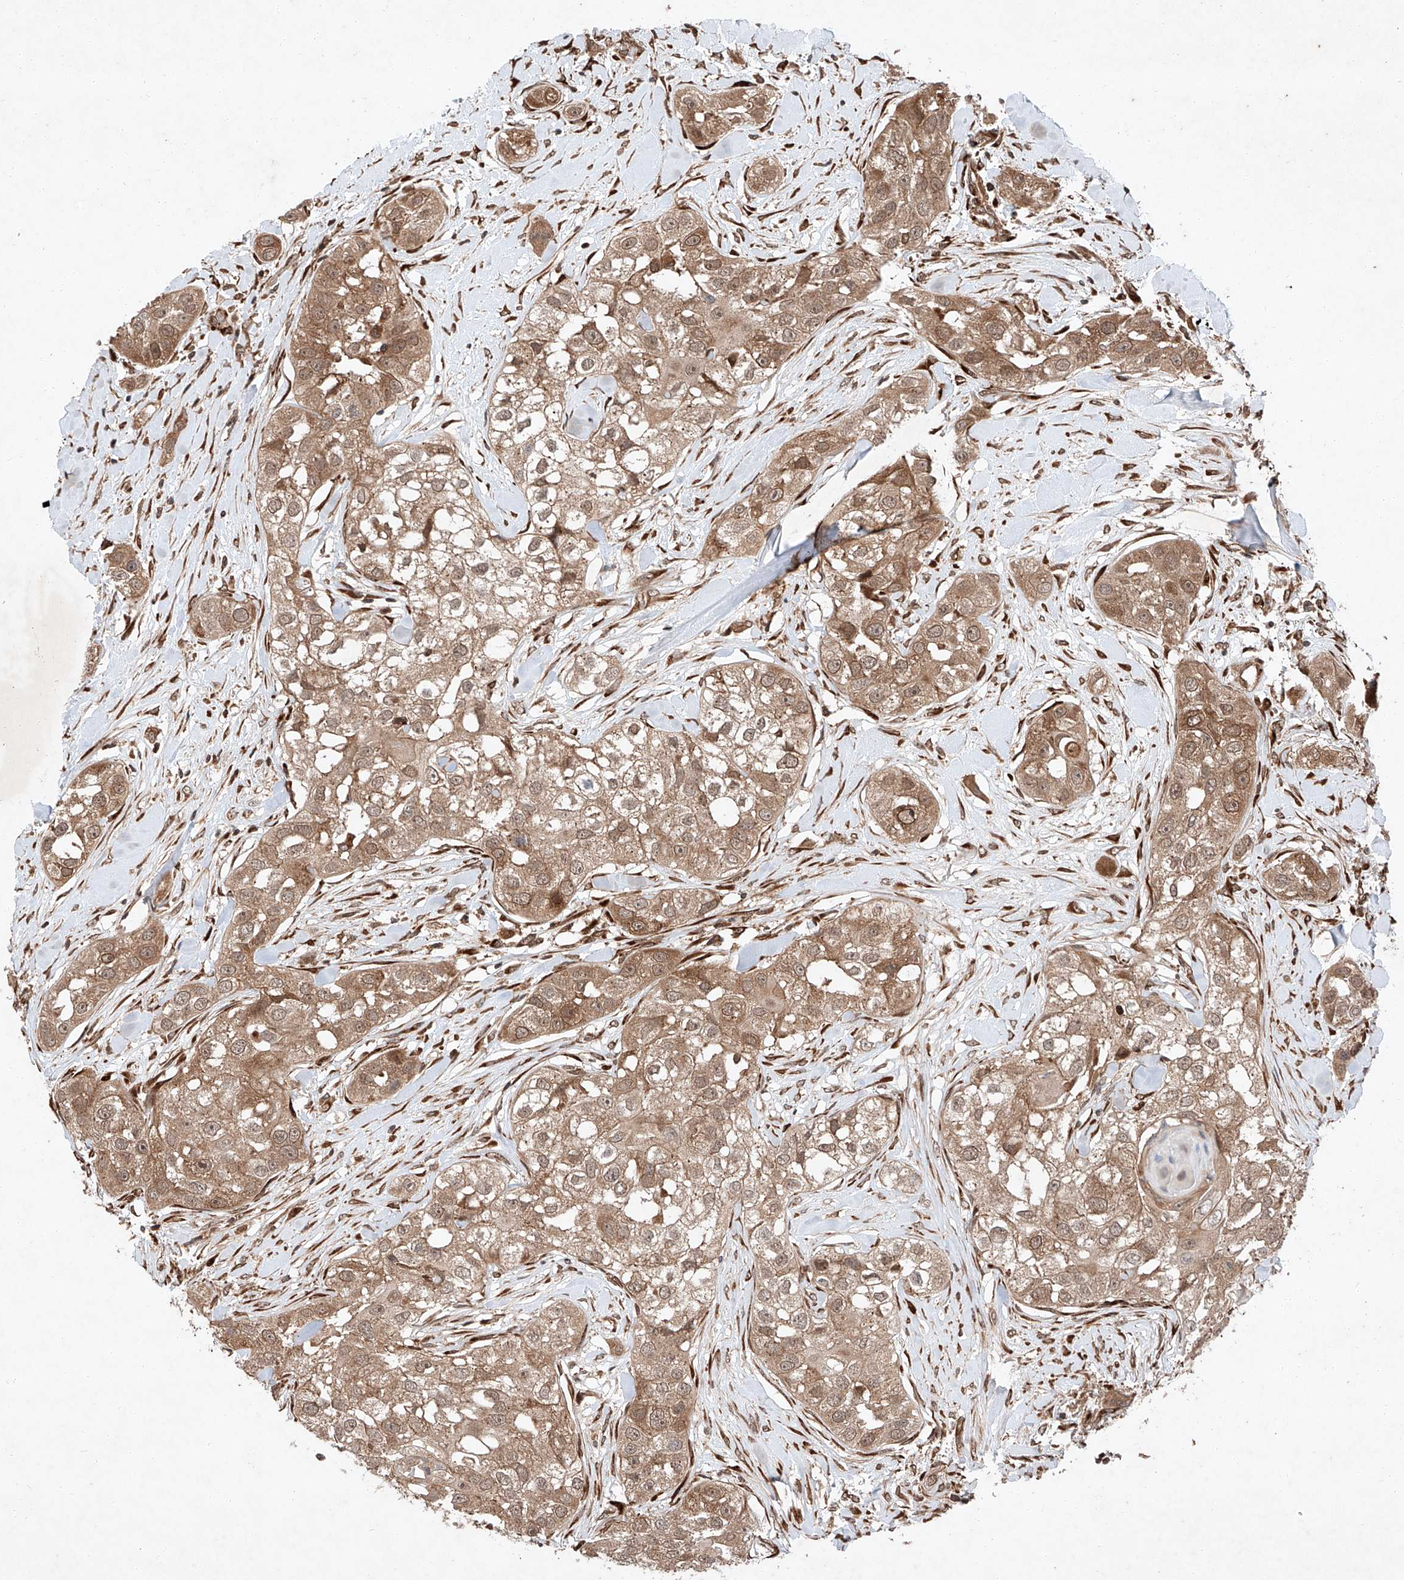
{"staining": {"intensity": "moderate", "quantity": ">75%", "location": "cytoplasmic/membranous,nuclear"}, "tissue": "head and neck cancer", "cell_type": "Tumor cells", "image_type": "cancer", "snomed": [{"axis": "morphology", "description": "Normal tissue, NOS"}, {"axis": "morphology", "description": "Squamous cell carcinoma, NOS"}, {"axis": "topography", "description": "Skeletal muscle"}, {"axis": "topography", "description": "Head-Neck"}], "caption": "High-power microscopy captured an immunohistochemistry (IHC) micrograph of head and neck cancer, revealing moderate cytoplasmic/membranous and nuclear positivity in about >75% of tumor cells.", "gene": "ZFP28", "patient": {"sex": "male", "age": 51}}